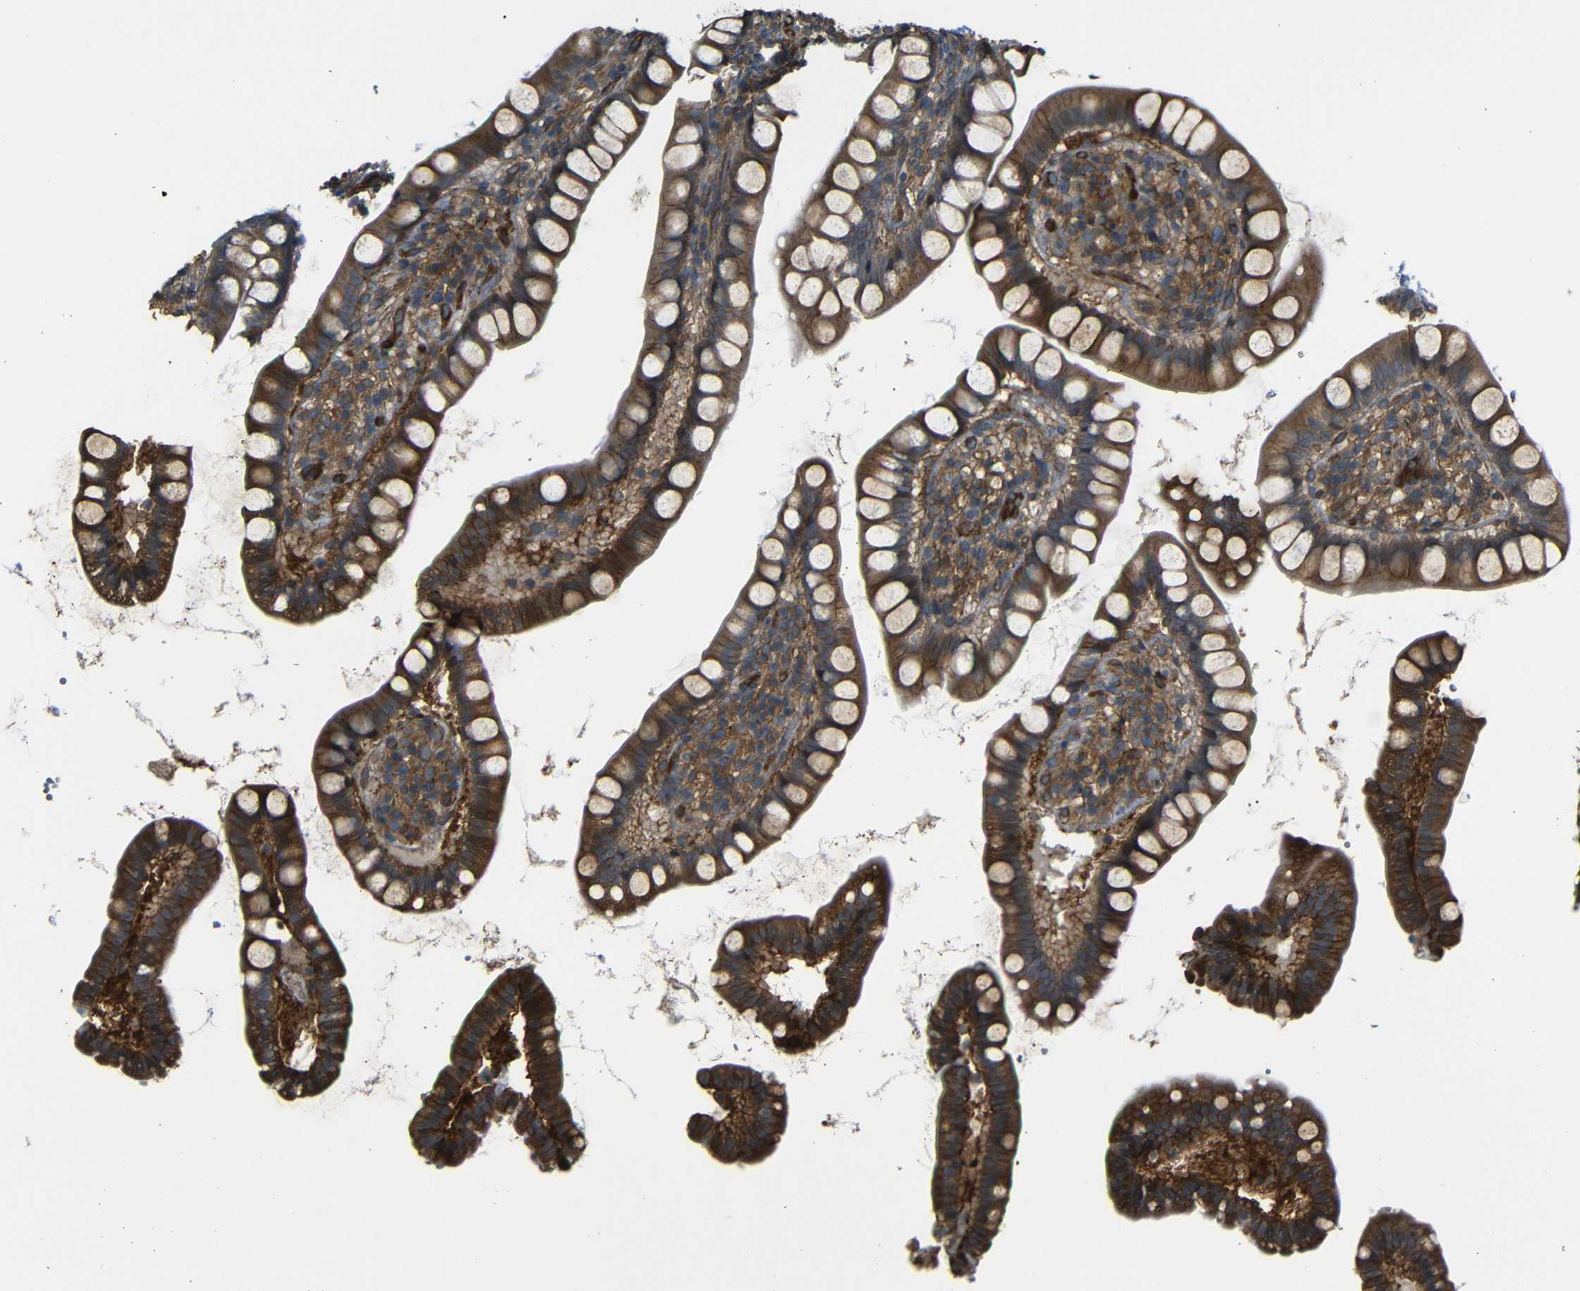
{"staining": {"intensity": "strong", "quantity": ">75%", "location": "cytoplasmic/membranous"}, "tissue": "small intestine", "cell_type": "Glandular cells", "image_type": "normal", "snomed": [{"axis": "morphology", "description": "Normal tissue, NOS"}, {"axis": "topography", "description": "Small intestine"}], "caption": "Small intestine stained with DAB IHC reveals high levels of strong cytoplasmic/membranous staining in about >75% of glandular cells.", "gene": "RELL1", "patient": {"sex": "female", "age": 84}}